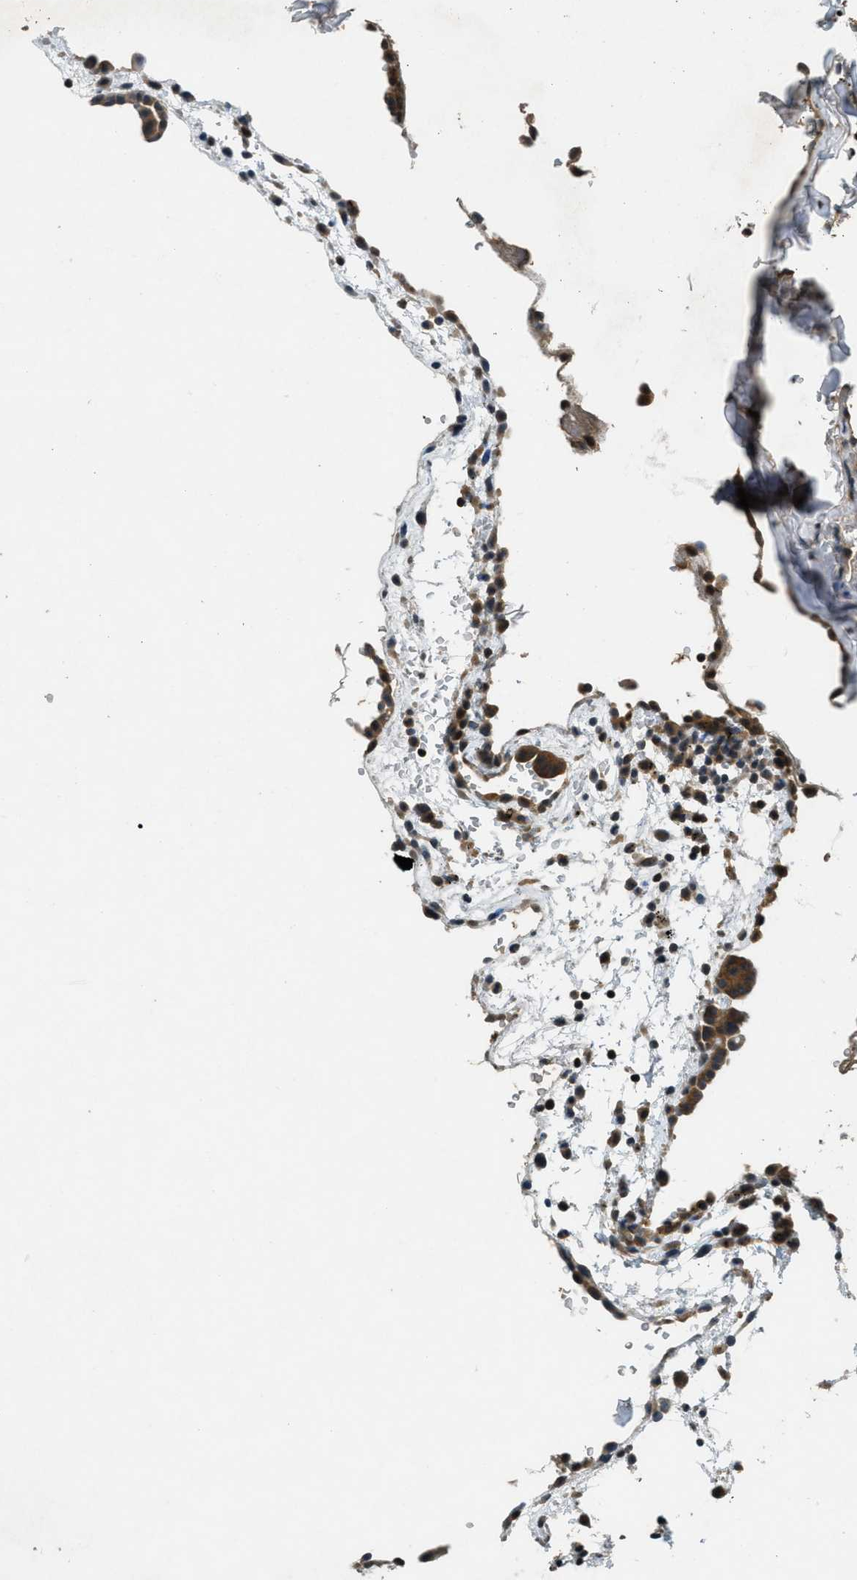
{"staining": {"intensity": "moderate", "quantity": "25%-75%", "location": "cytoplasmic/membranous,nuclear"}, "tissue": "lung", "cell_type": "Alveolar cells", "image_type": "normal", "snomed": [{"axis": "morphology", "description": "Normal tissue, NOS"}, {"axis": "topography", "description": "Lung"}], "caption": "IHC (DAB (3,3'-diaminobenzidine)) staining of unremarkable lung displays moderate cytoplasmic/membranous,nuclear protein staining in approximately 25%-75% of alveolar cells. (DAB IHC with brightfield microscopy, high magnification).", "gene": "DUSP6", "patient": {"sex": "male", "age": 59}}